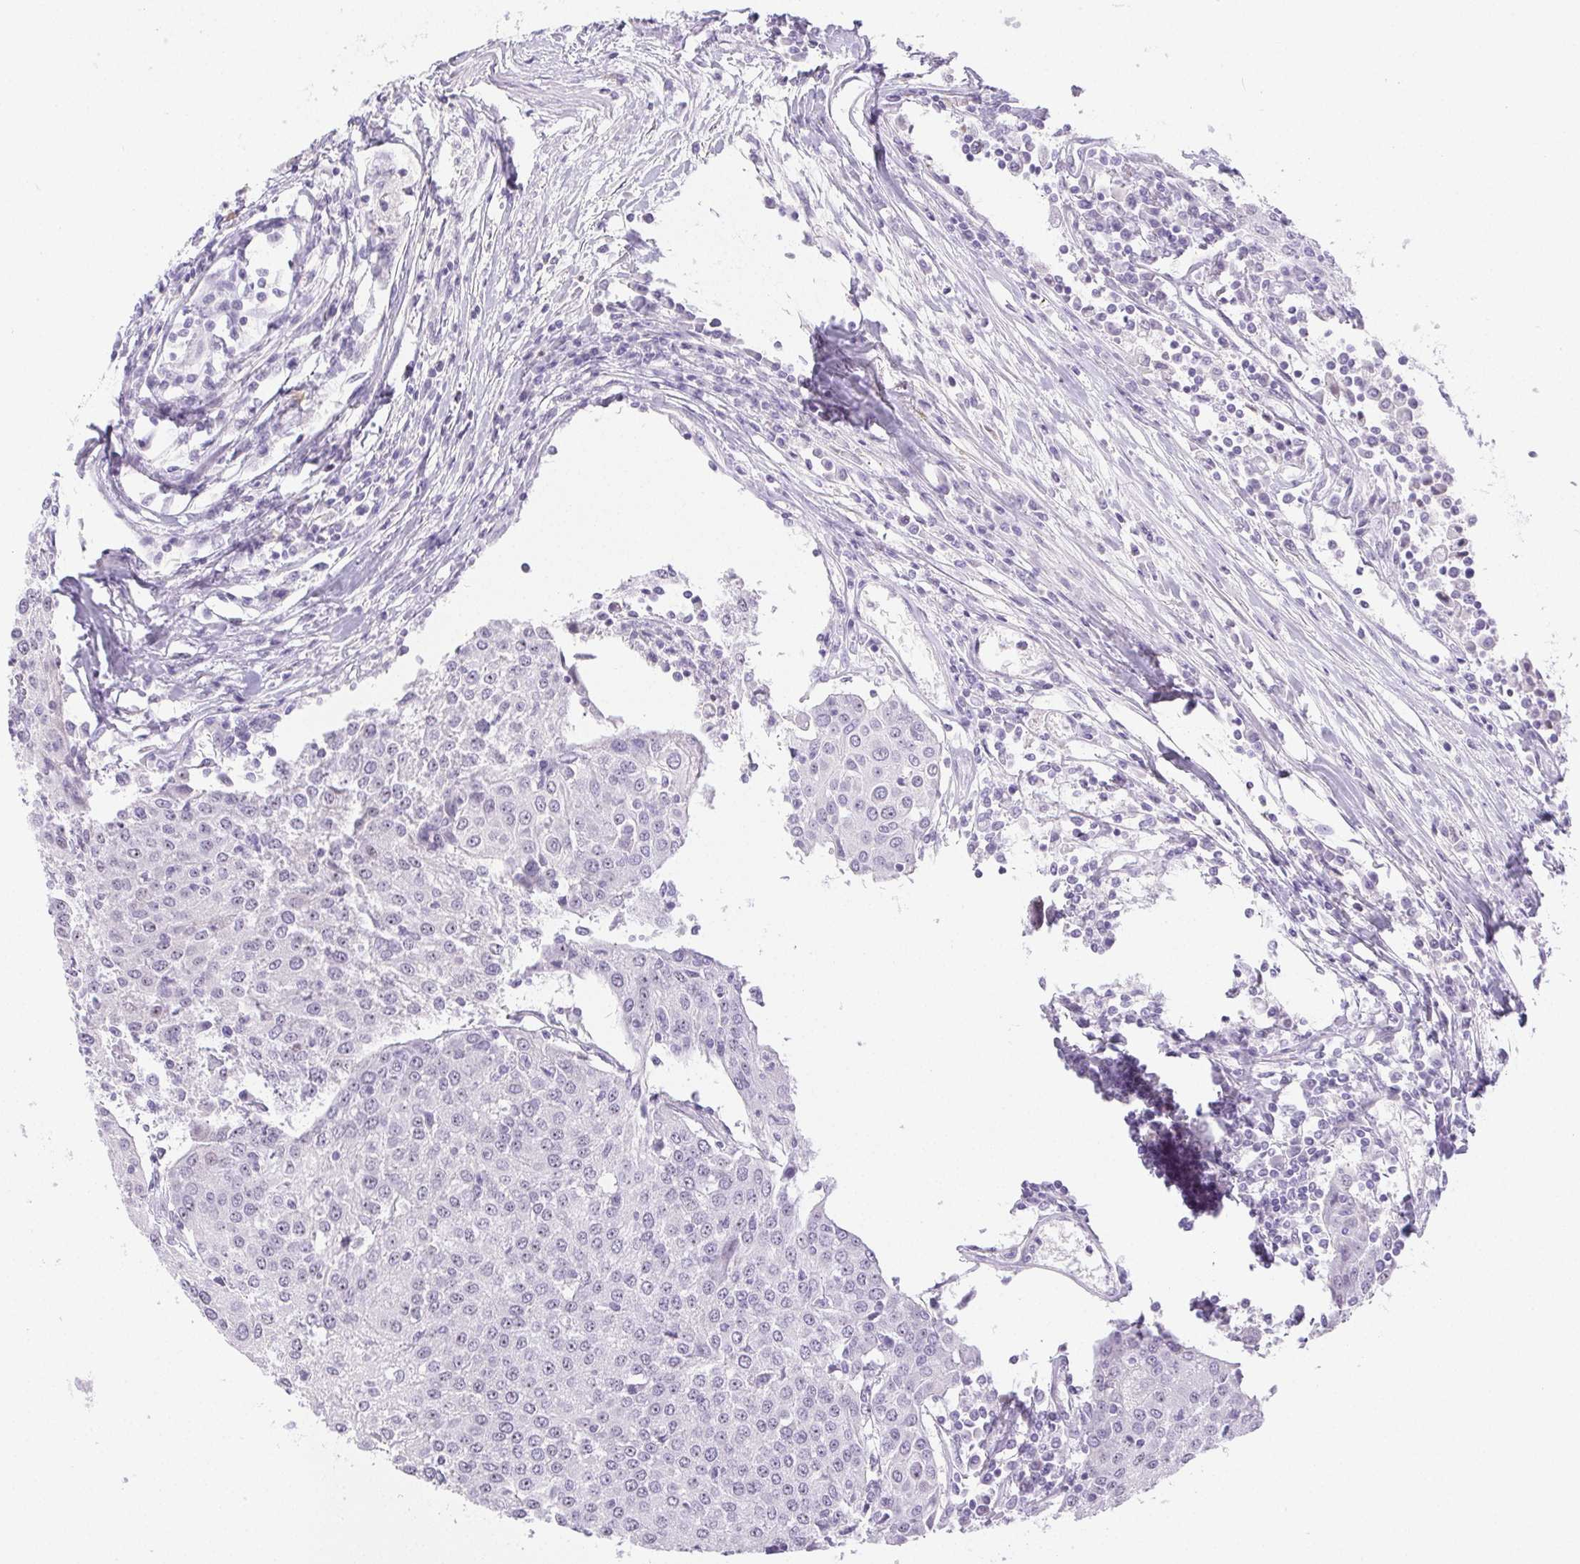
{"staining": {"intensity": "negative", "quantity": "none", "location": "none"}, "tissue": "urothelial cancer", "cell_type": "Tumor cells", "image_type": "cancer", "snomed": [{"axis": "morphology", "description": "Urothelial carcinoma, High grade"}, {"axis": "topography", "description": "Urinary bladder"}], "caption": "An image of urothelial carcinoma (high-grade) stained for a protein demonstrates no brown staining in tumor cells.", "gene": "ST8SIA3", "patient": {"sex": "female", "age": 85}}